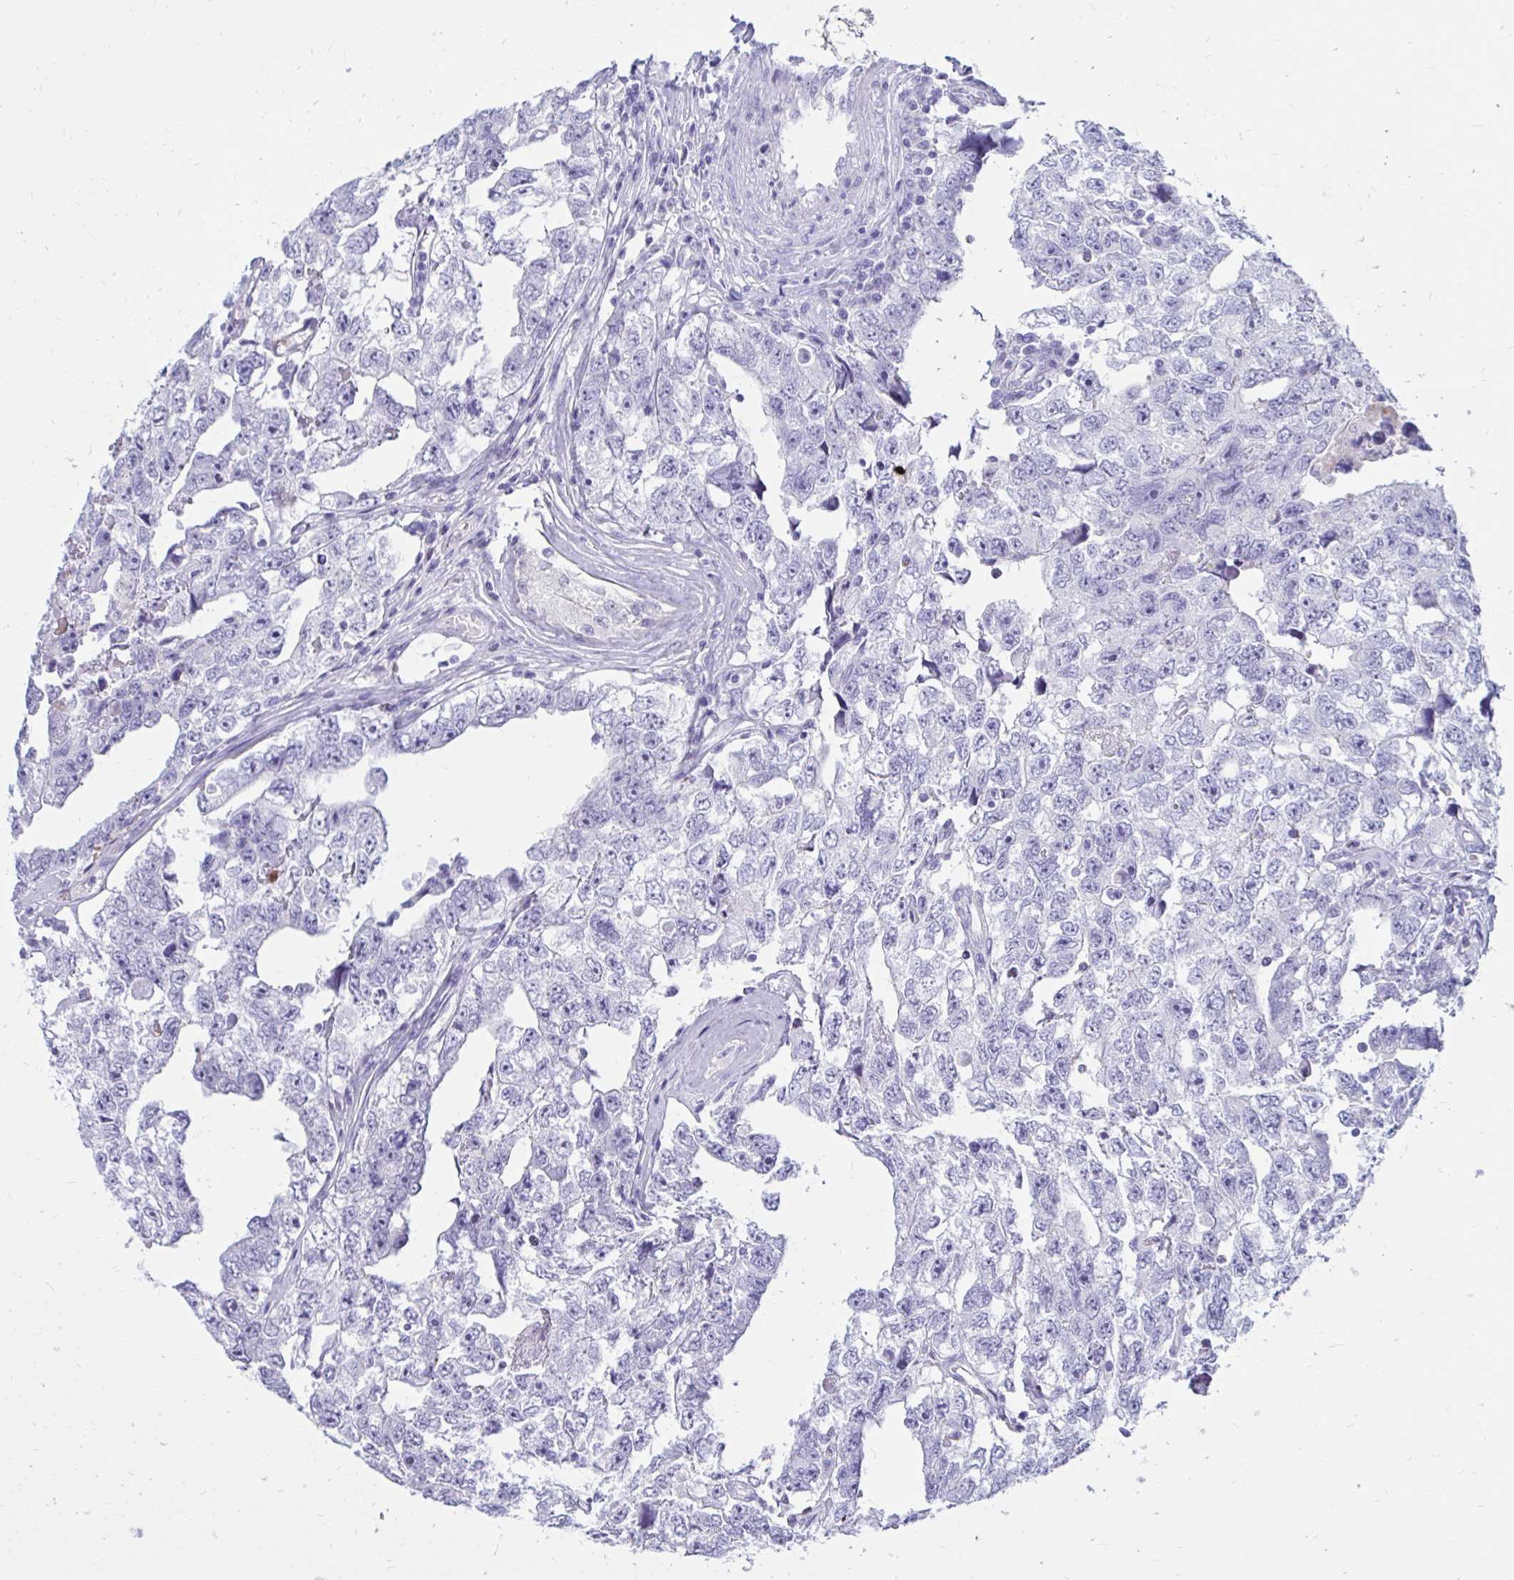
{"staining": {"intensity": "negative", "quantity": "none", "location": "none"}, "tissue": "testis cancer", "cell_type": "Tumor cells", "image_type": "cancer", "snomed": [{"axis": "morphology", "description": "Carcinoma, Embryonal, NOS"}, {"axis": "topography", "description": "Testis"}], "caption": "Immunohistochemistry of human testis cancer (embryonal carcinoma) displays no expression in tumor cells.", "gene": "NANOGNB", "patient": {"sex": "male", "age": 22}}